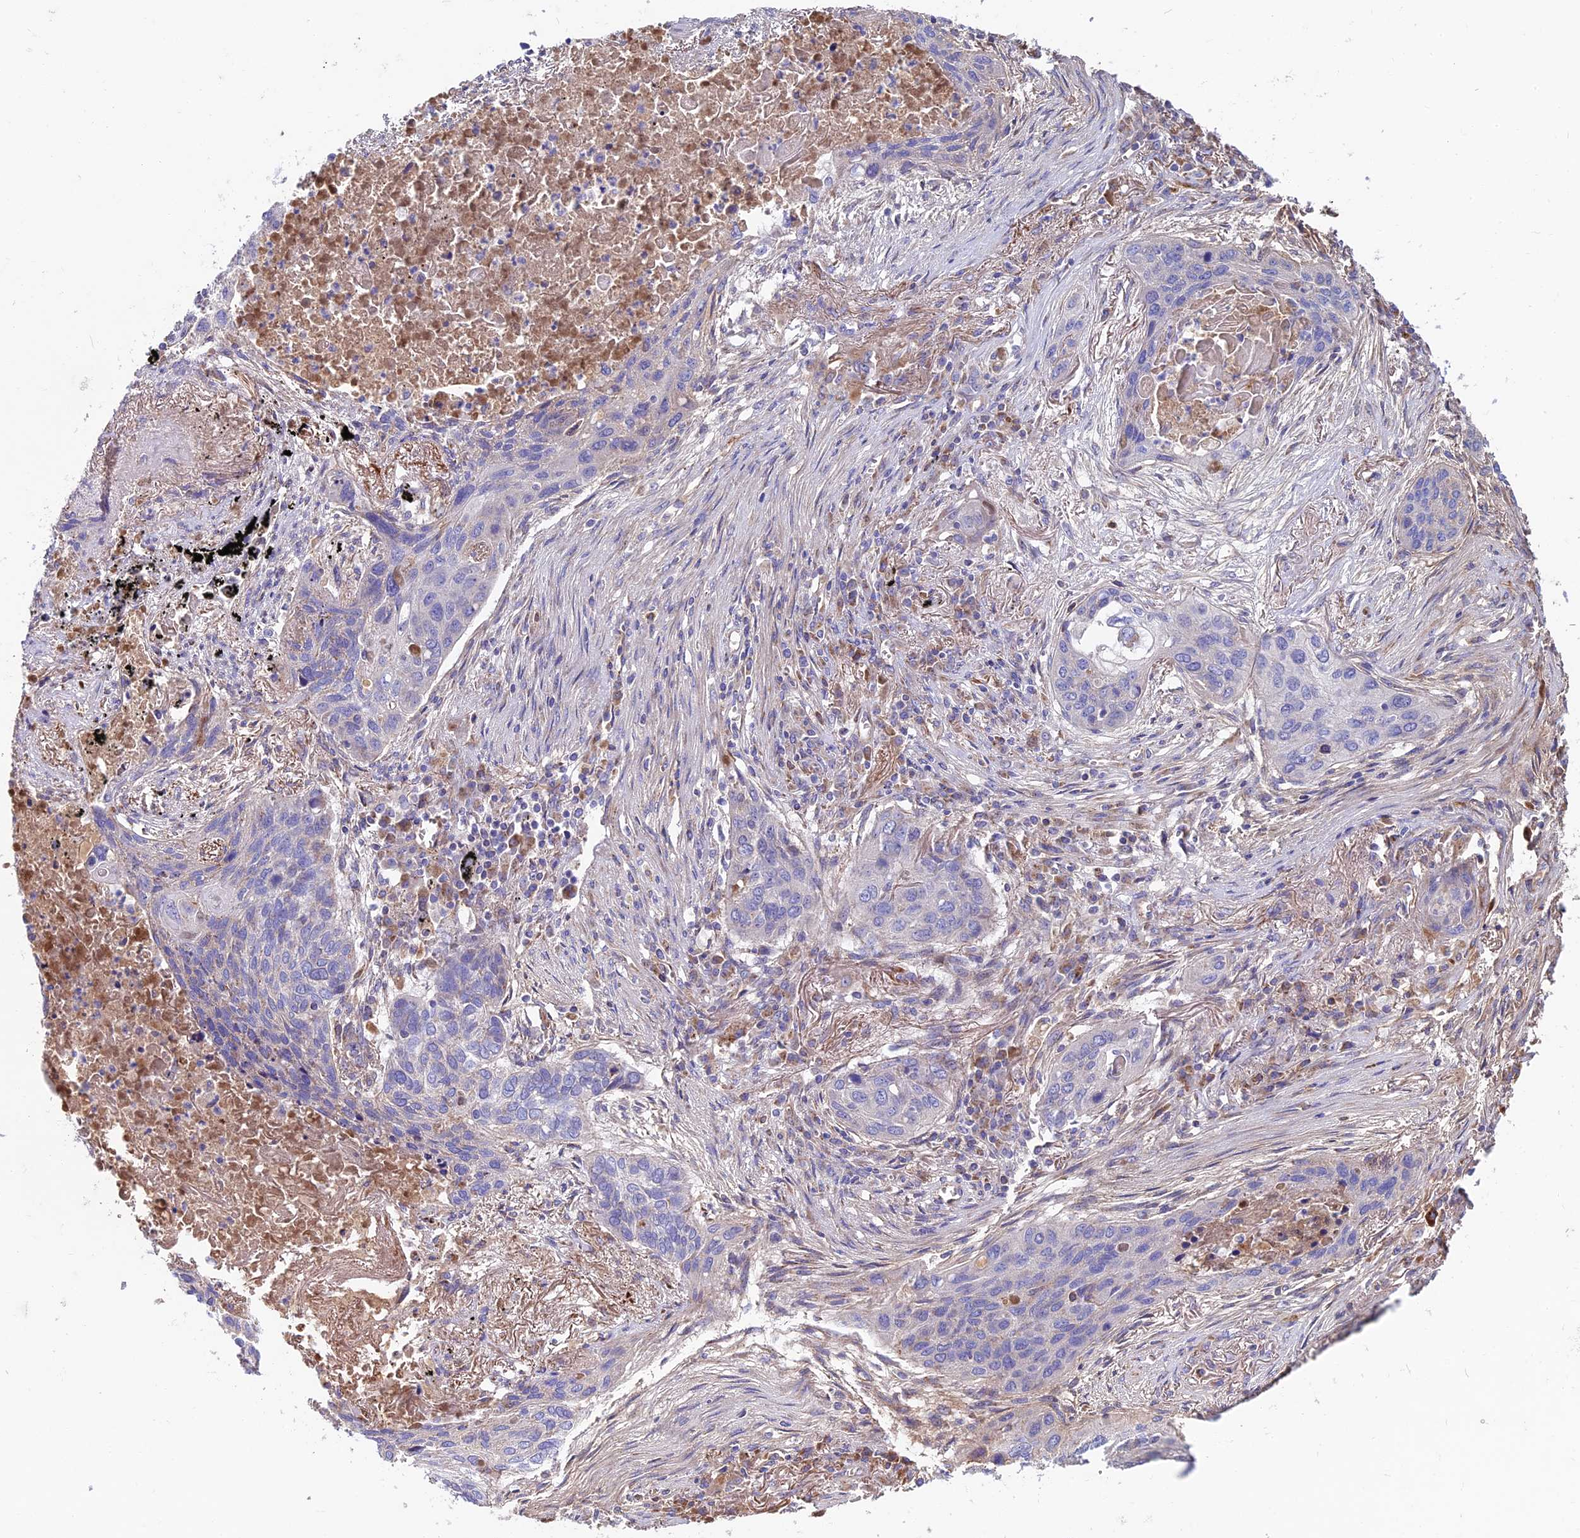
{"staining": {"intensity": "negative", "quantity": "none", "location": "none"}, "tissue": "lung cancer", "cell_type": "Tumor cells", "image_type": "cancer", "snomed": [{"axis": "morphology", "description": "Squamous cell carcinoma, NOS"}, {"axis": "topography", "description": "Lung"}], "caption": "Immunohistochemistry photomicrograph of human squamous cell carcinoma (lung) stained for a protein (brown), which reveals no staining in tumor cells.", "gene": "SLC15A5", "patient": {"sex": "female", "age": 63}}